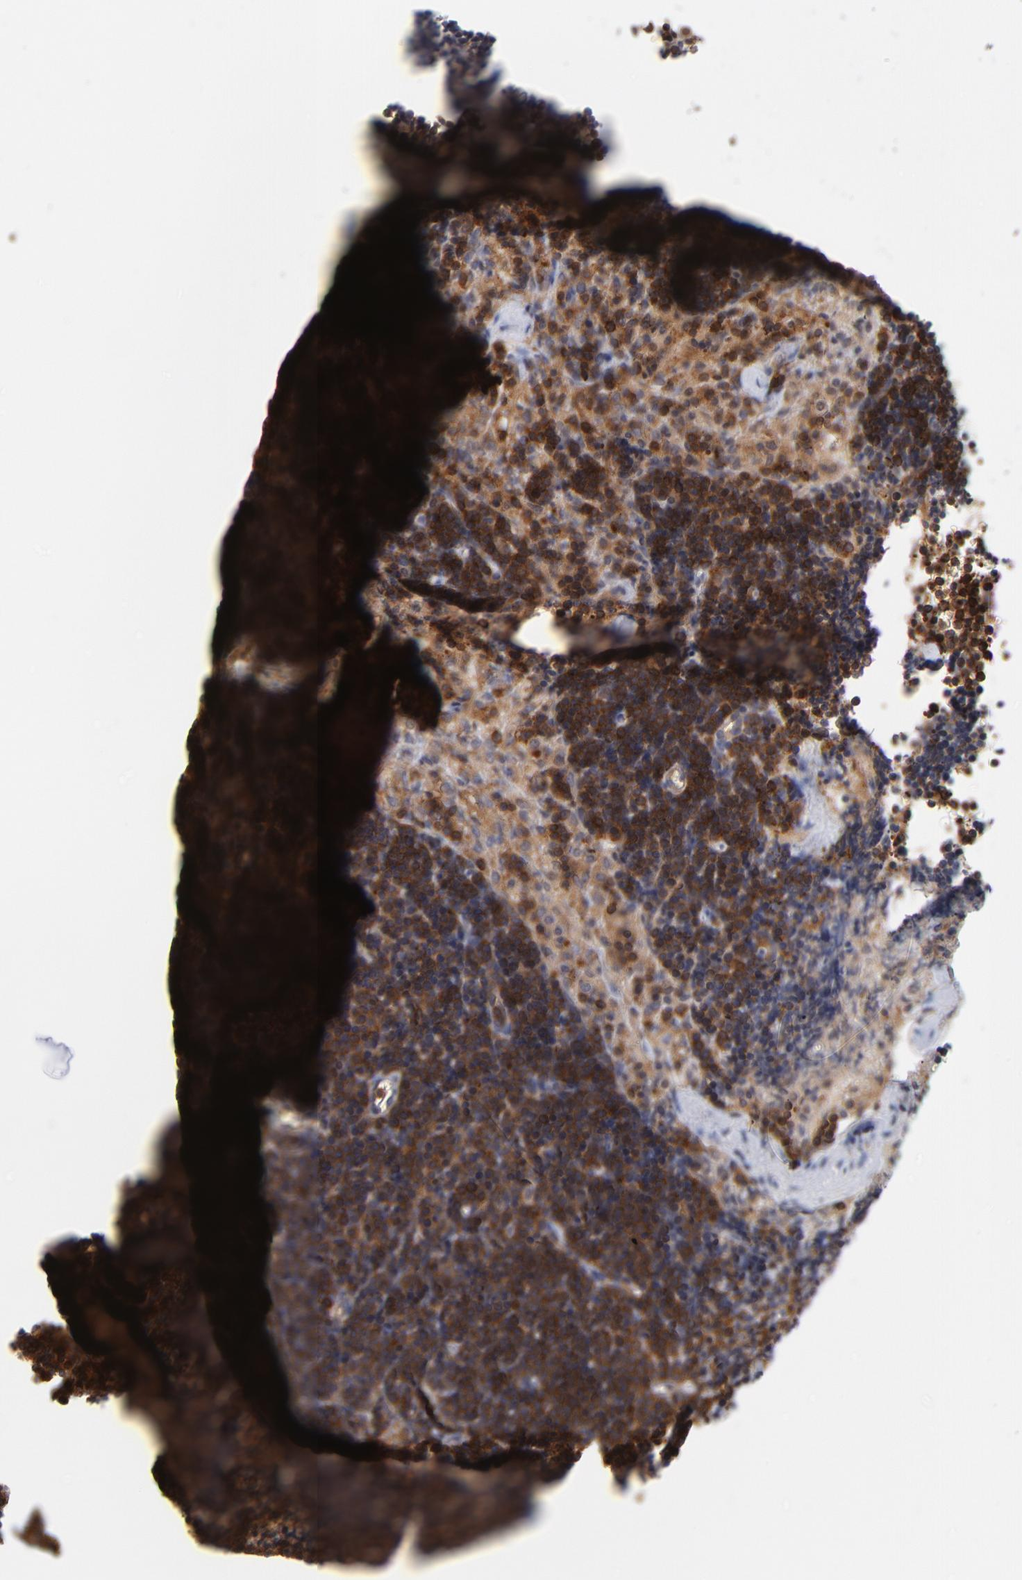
{"staining": {"intensity": "strong", "quantity": ">75%", "location": "cytoplasmic/membranous"}, "tissue": "lymph node", "cell_type": "Non-germinal center cells", "image_type": "normal", "snomed": [{"axis": "morphology", "description": "Normal tissue, NOS"}, {"axis": "topography", "description": "Lymph node"}], "caption": "Immunohistochemistry staining of benign lymph node, which reveals high levels of strong cytoplasmic/membranous expression in approximately >75% of non-germinal center cells indicating strong cytoplasmic/membranous protein expression. The staining was performed using DAB (brown) for protein detection and nuclei were counterstained in hematoxylin (blue).", "gene": "WIPF1", "patient": {"sex": "male", "age": 63}}